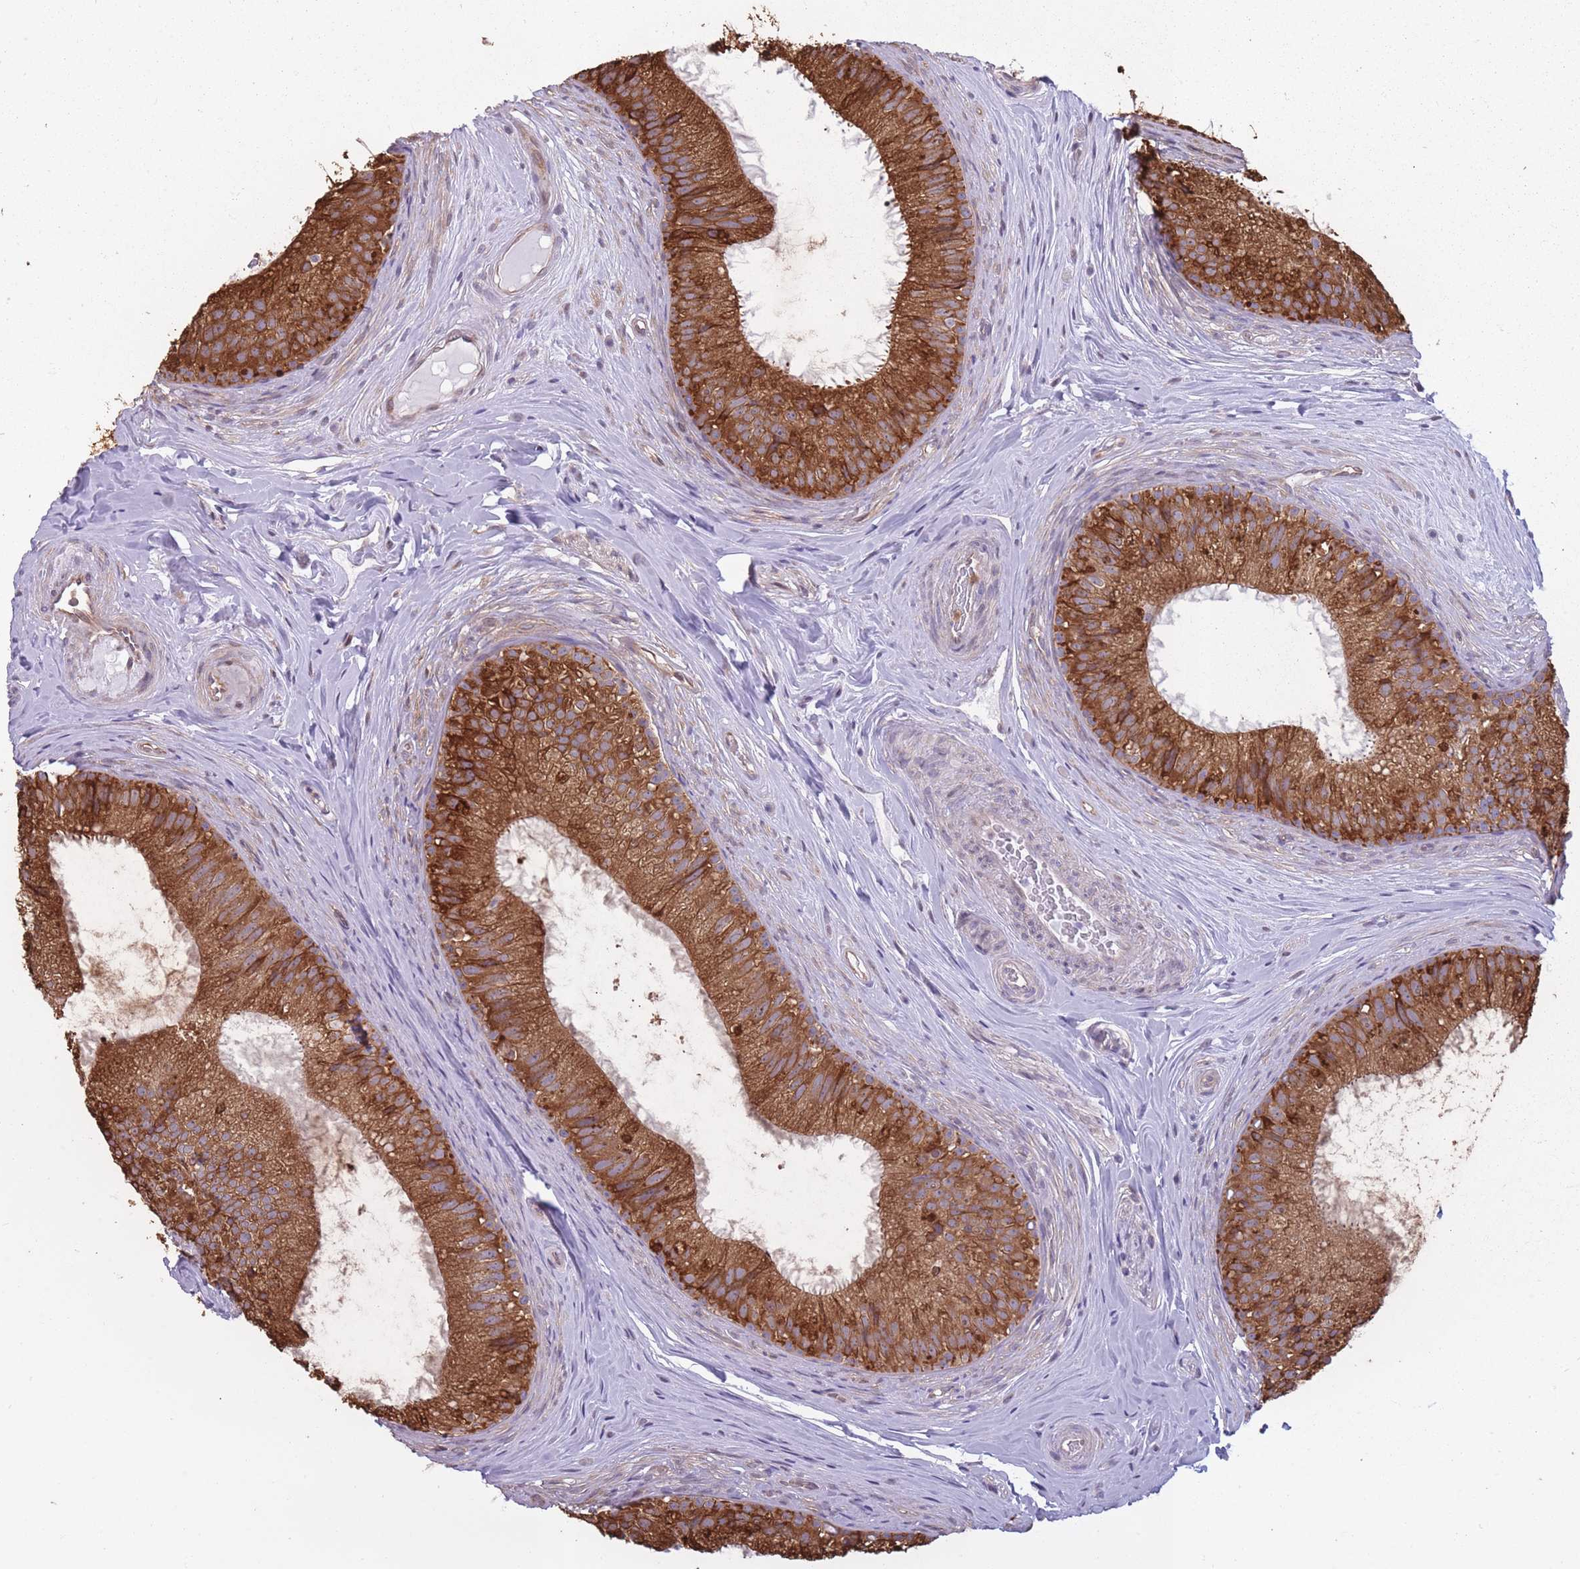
{"staining": {"intensity": "strong", "quantity": ">75%", "location": "cytoplasmic/membranous"}, "tissue": "epididymis", "cell_type": "Glandular cells", "image_type": "normal", "snomed": [{"axis": "morphology", "description": "Normal tissue, NOS"}, {"axis": "topography", "description": "Epididymis"}], "caption": "Epididymis stained with immunohistochemistry (IHC) shows strong cytoplasmic/membranous staining in about >75% of glandular cells.", "gene": "ARL13B", "patient": {"sex": "male", "age": 34}}